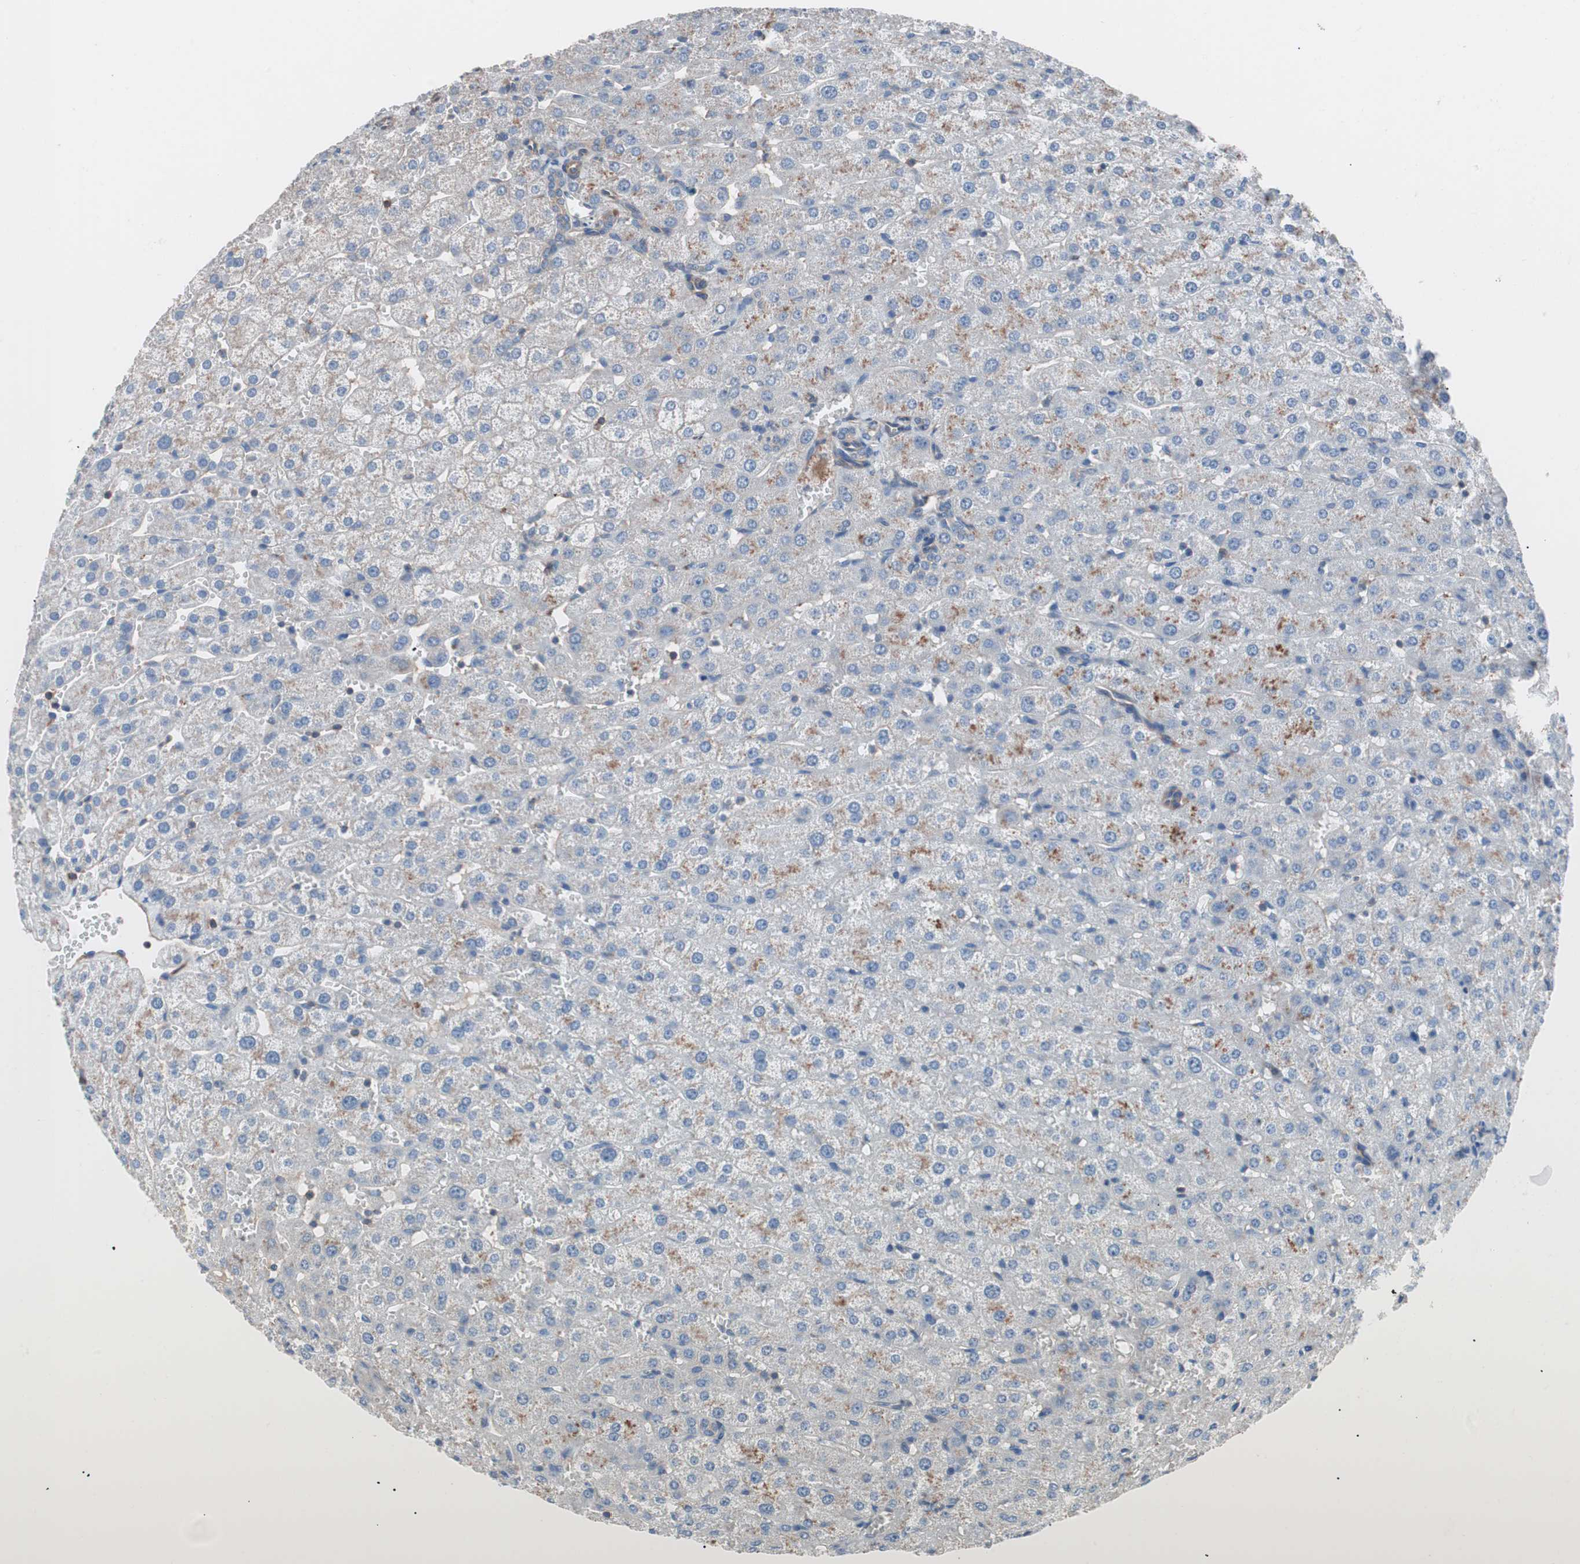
{"staining": {"intensity": "weak", "quantity": ">75%", "location": "cytoplasmic/membranous"}, "tissue": "liver", "cell_type": "Cholangiocytes", "image_type": "normal", "snomed": [{"axis": "morphology", "description": "Normal tissue, NOS"}, {"axis": "morphology", "description": "Fibrosis, NOS"}, {"axis": "topography", "description": "Liver"}], "caption": "Immunohistochemistry (IHC) histopathology image of benign liver: human liver stained using immunohistochemistry displays low levels of weak protein expression localized specifically in the cytoplasmic/membranous of cholangiocytes, appearing as a cytoplasmic/membranous brown color.", "gene": "GPR160", "patient": {"sex": "female", "age": 29}}